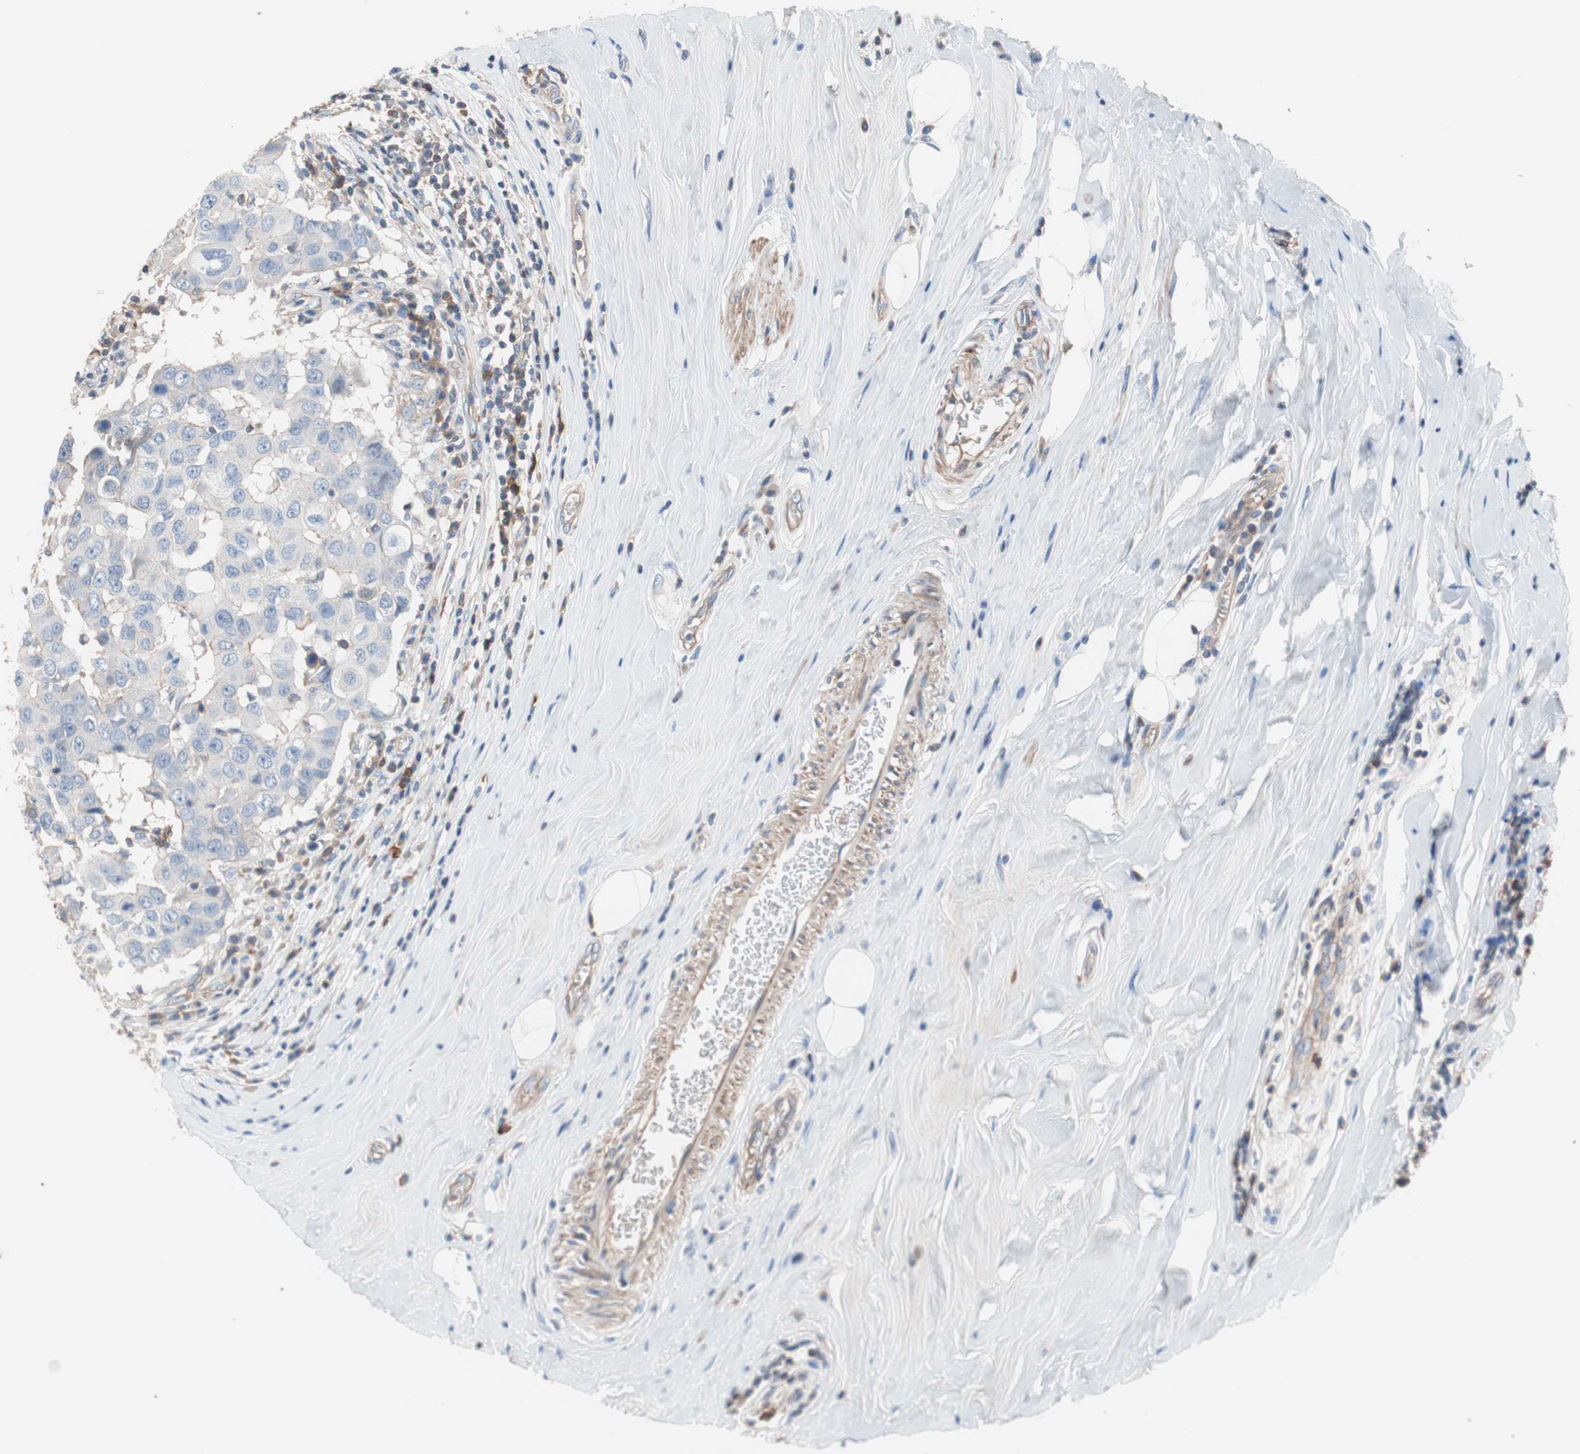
{"staining": {"intensity": "weak", "quantity": "<25%", "location": "cytoplasmic/membranous"}, "tissue": "breast cancer", "cell_type": "Tumor cells", "image_type": "cancer", "snomed": [{"axis": "morphology", "description": "Duct carcinoma"}, {"axis": "topography", "description": "Breast"}], "caption": "Intraductal carcinoma (breast) stained for a protein using IHC demonstrates no expression tumor cells.", "gene": "GPR160", "patient": {"sex": "female", "age": 27}}